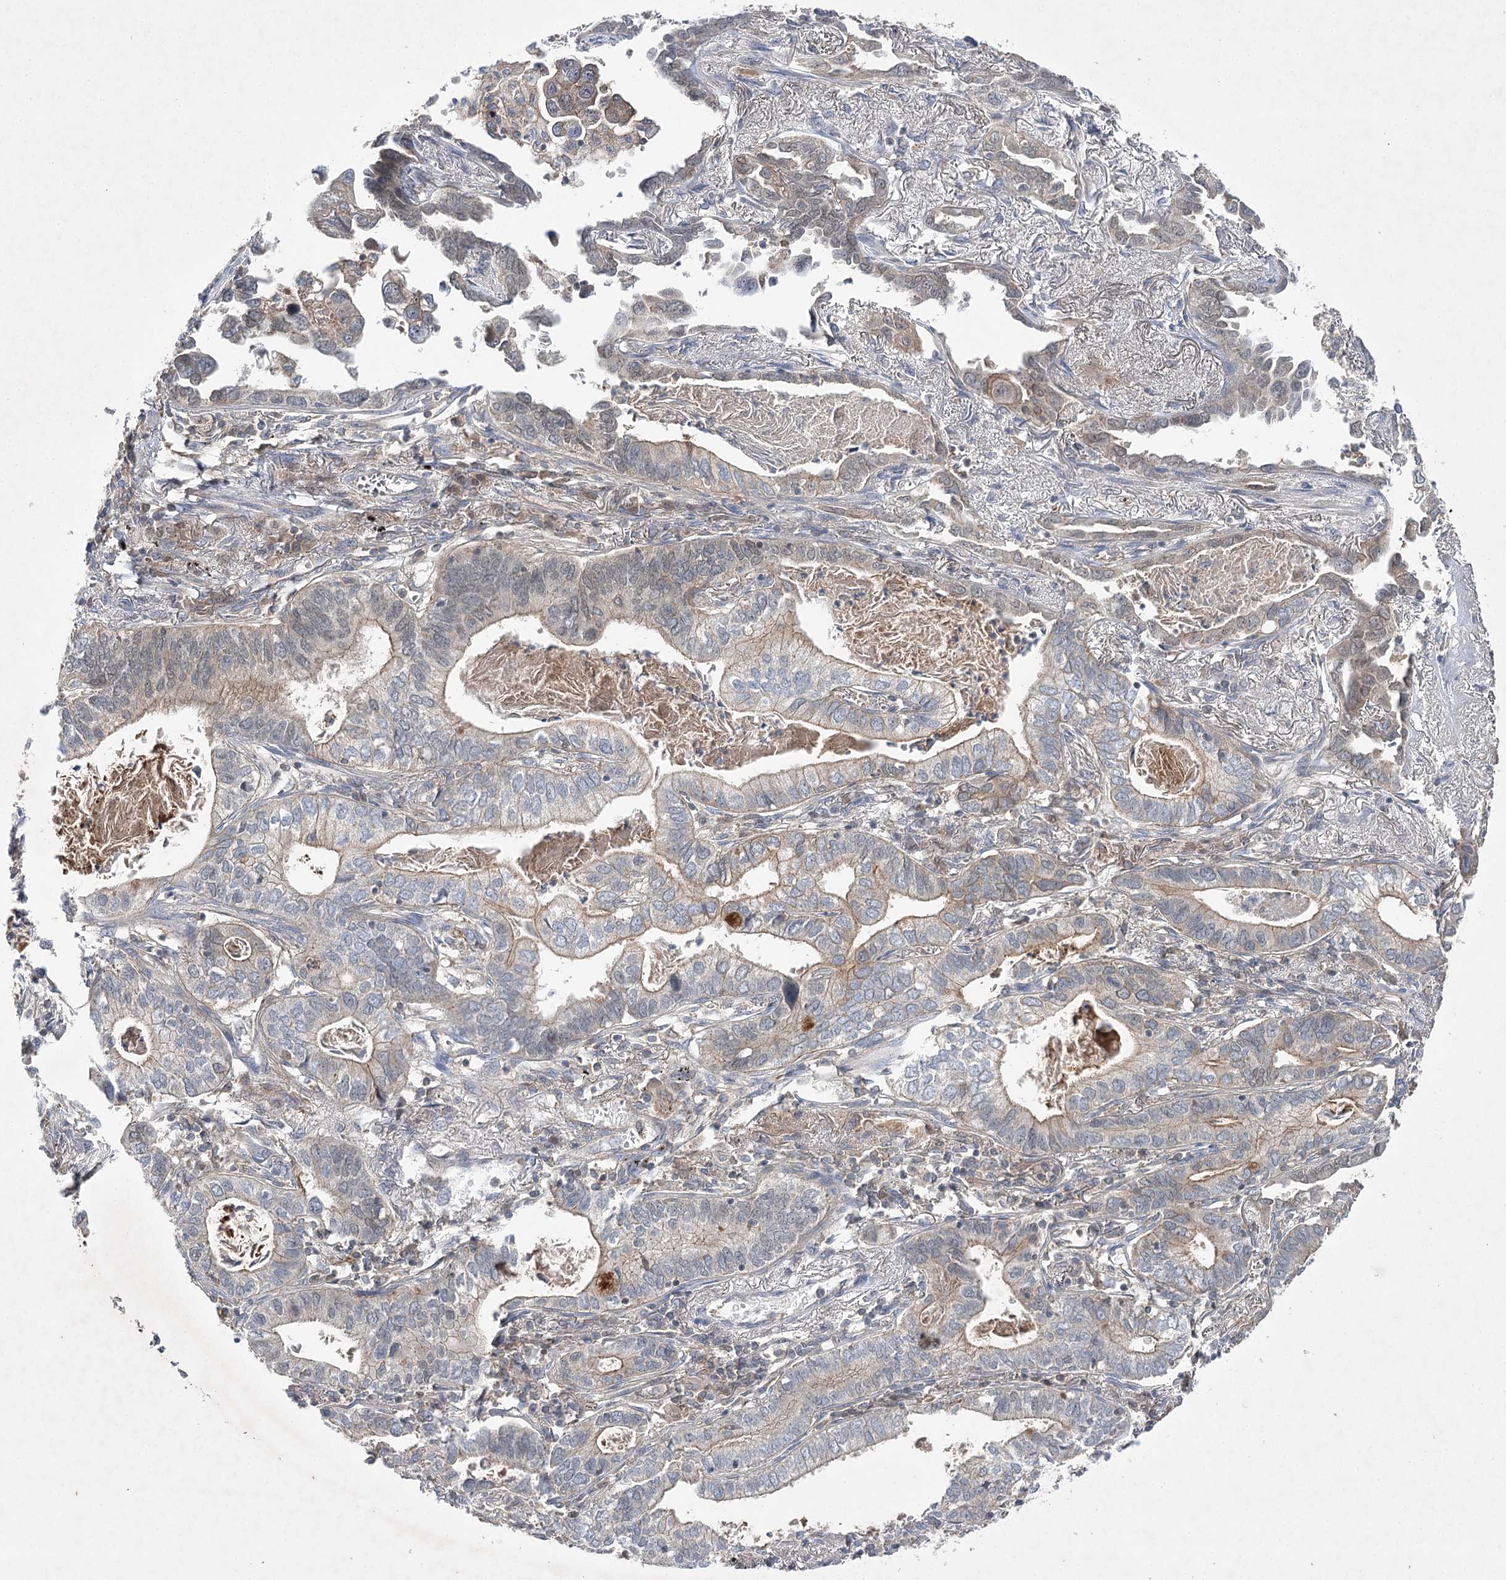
{"staining": {"intensity": "weak", "quantity": "<25%", "location": "cytoplasmic/membranous"}, "tissue": "lung cancer", "cell_type": "Tumor cells", "image_type": "cancer", "snomed": [{"axis": "morphology", "description": "Adenocarcinoma, NOS"}, {"axis": "topography", "description": "Lung"}], "caption": "Tumor cells are negative for protein expression in human lung cancer (adenocarcinoma).", "gene": "BCR", "patient": {"sex": "male", "age": 67}}